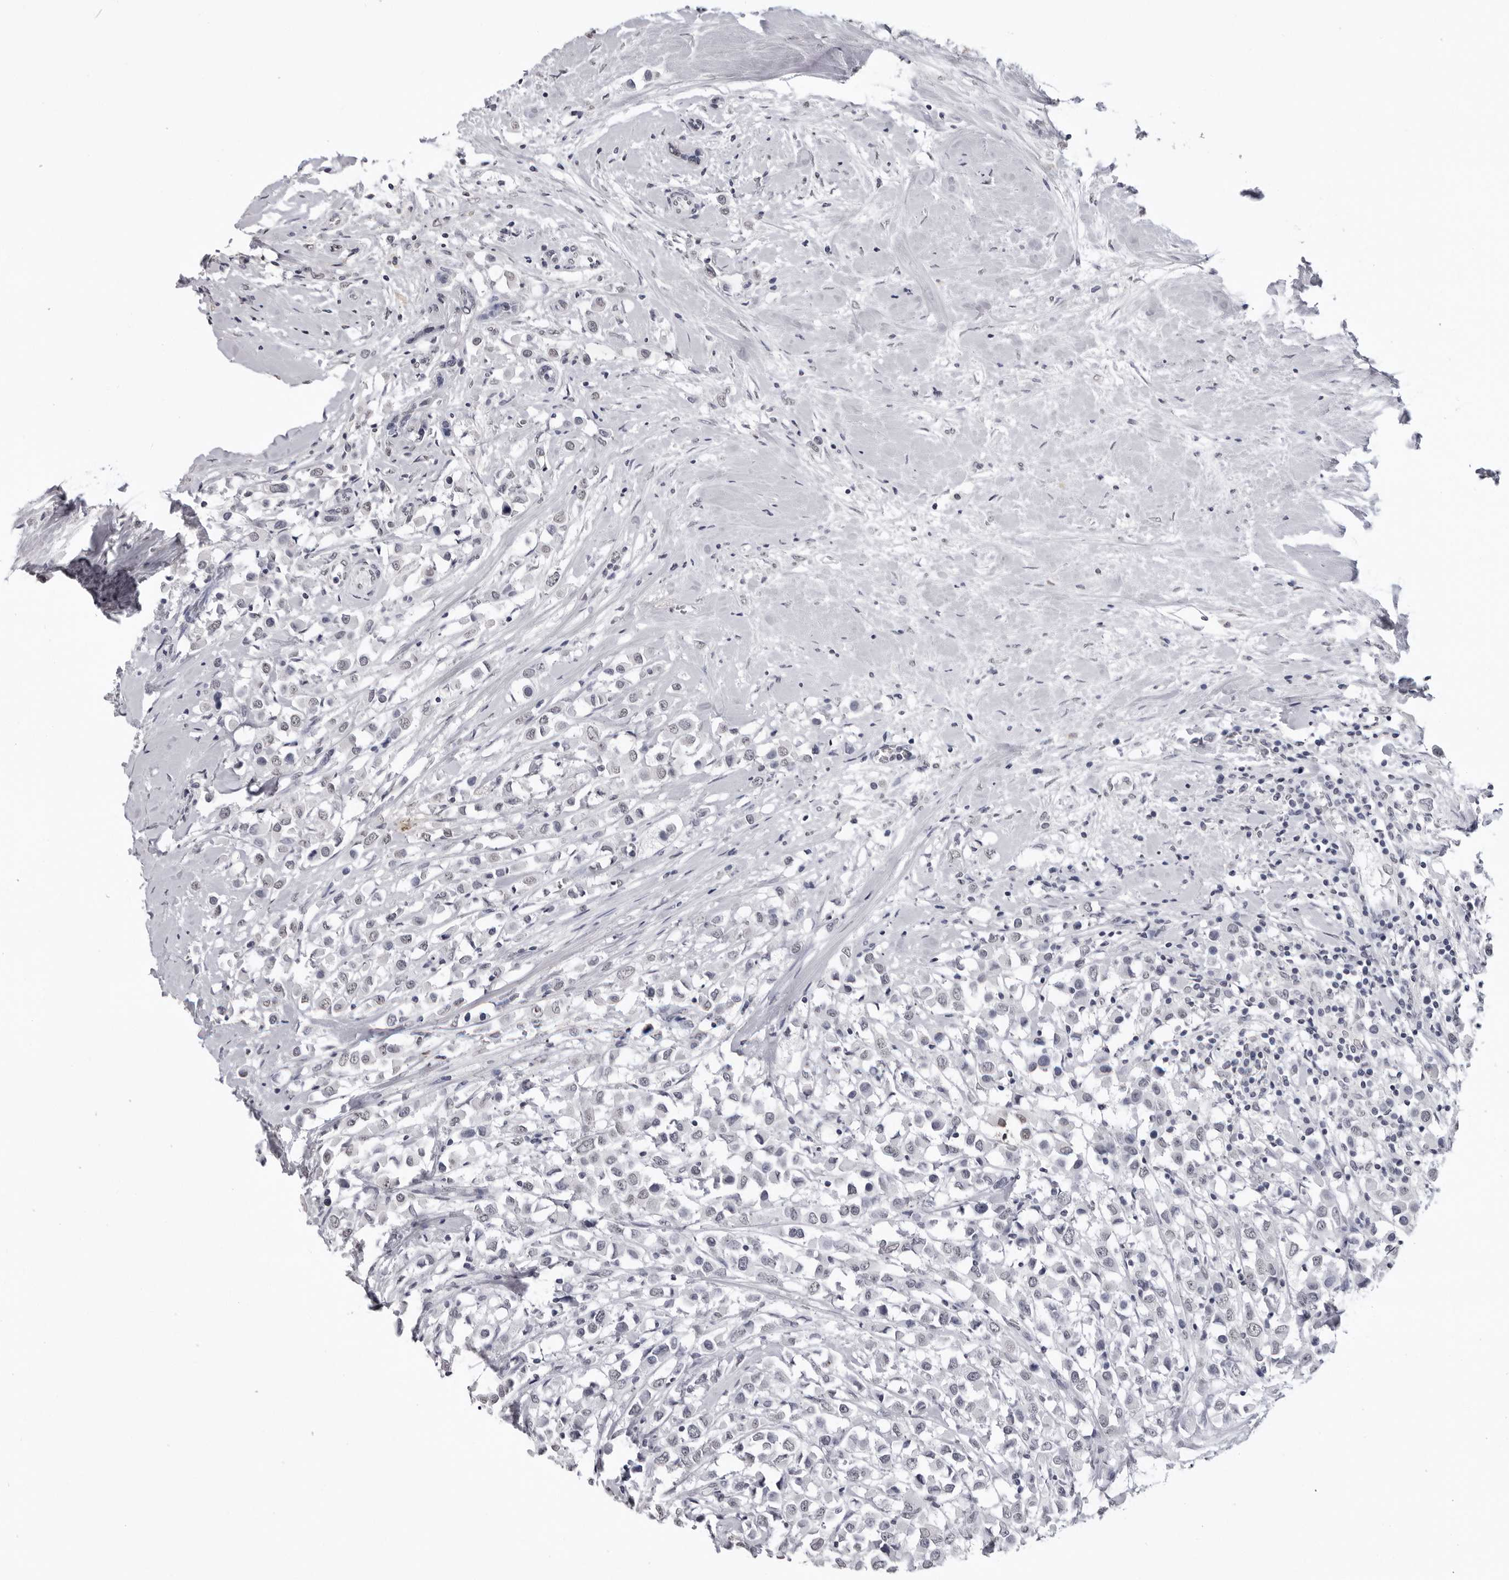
{"staining": {"intensity": "negative", "quantity": "none", "location": "none"}, "tissue": "breast cancer", "cell_type": "Tumor cells", "image_type": "cancer", "snomed": [{"axis": "morphology", "description": "Duct carcinoma"}, {"axis": "topography", "description": "Breast"}], "caption": "This histopathology image is of breast cancer (intraductal carcinoma) stained with immunohistochemistry to label a protein in brown with the nuclei are counter-stained blue. There is no positivity in tumor cells.", "gene": "HEPACAM", "patient": {"sex": "female", "age": 61}}